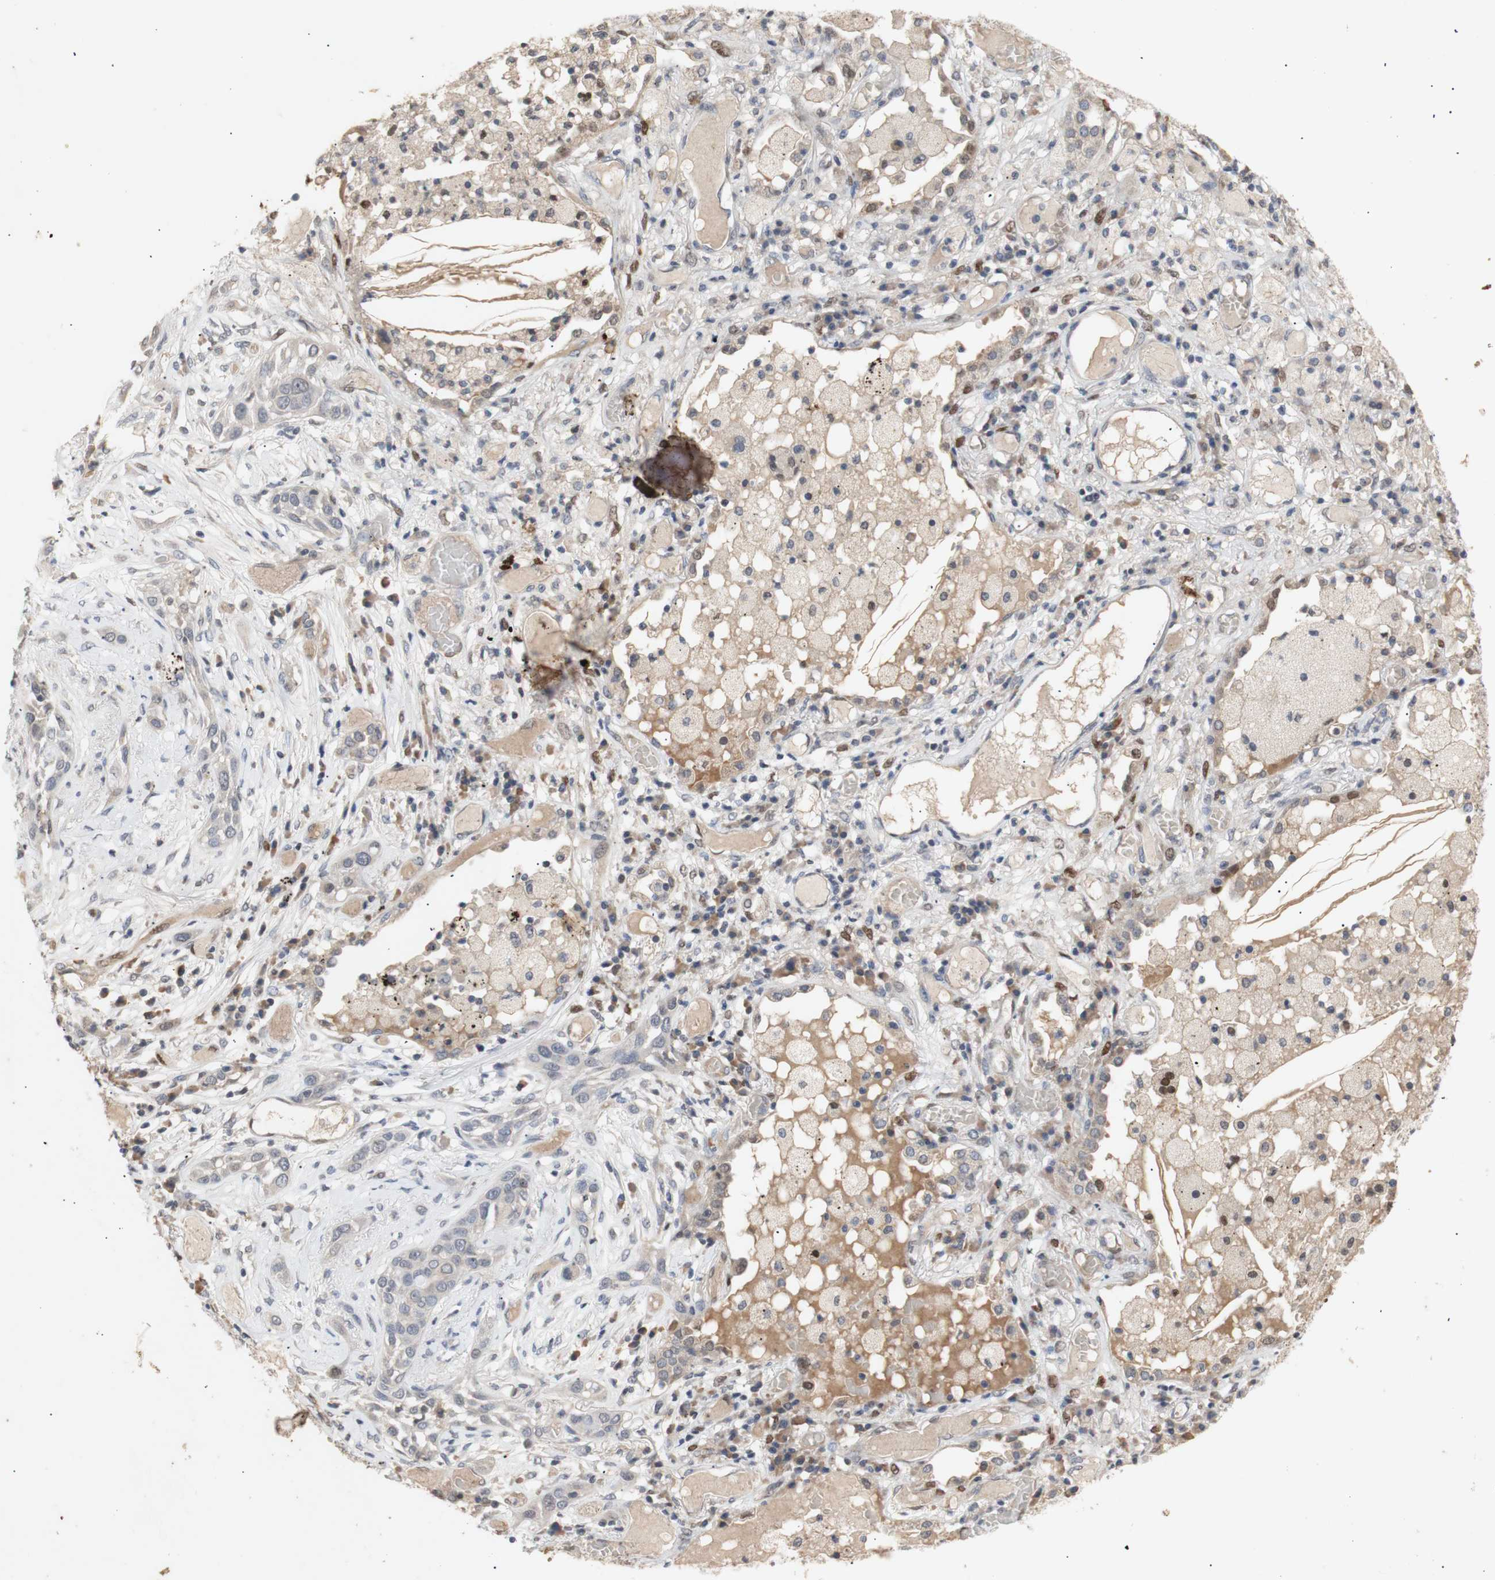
{"staining": {"intensity": "negative", "quantity": "none", "location": "none"}, "tissue": "lung cancer", "cell_type": "Tumor cells", "image_type": "cancer", "snomed": [{"axis": "morphology", "description": "Squamous cell carcinoma, NOS"}, {"axis": "topography", "description": "Lung"}], "caption": "High power microscopy histopathology image of an immunohistochemistry micrograph of lung cancer (squamous cell carcinoma), revealing no significant staining in tumor cells.", "gene": "FOSB", "patient": {"sex": "male", "age": 71}}